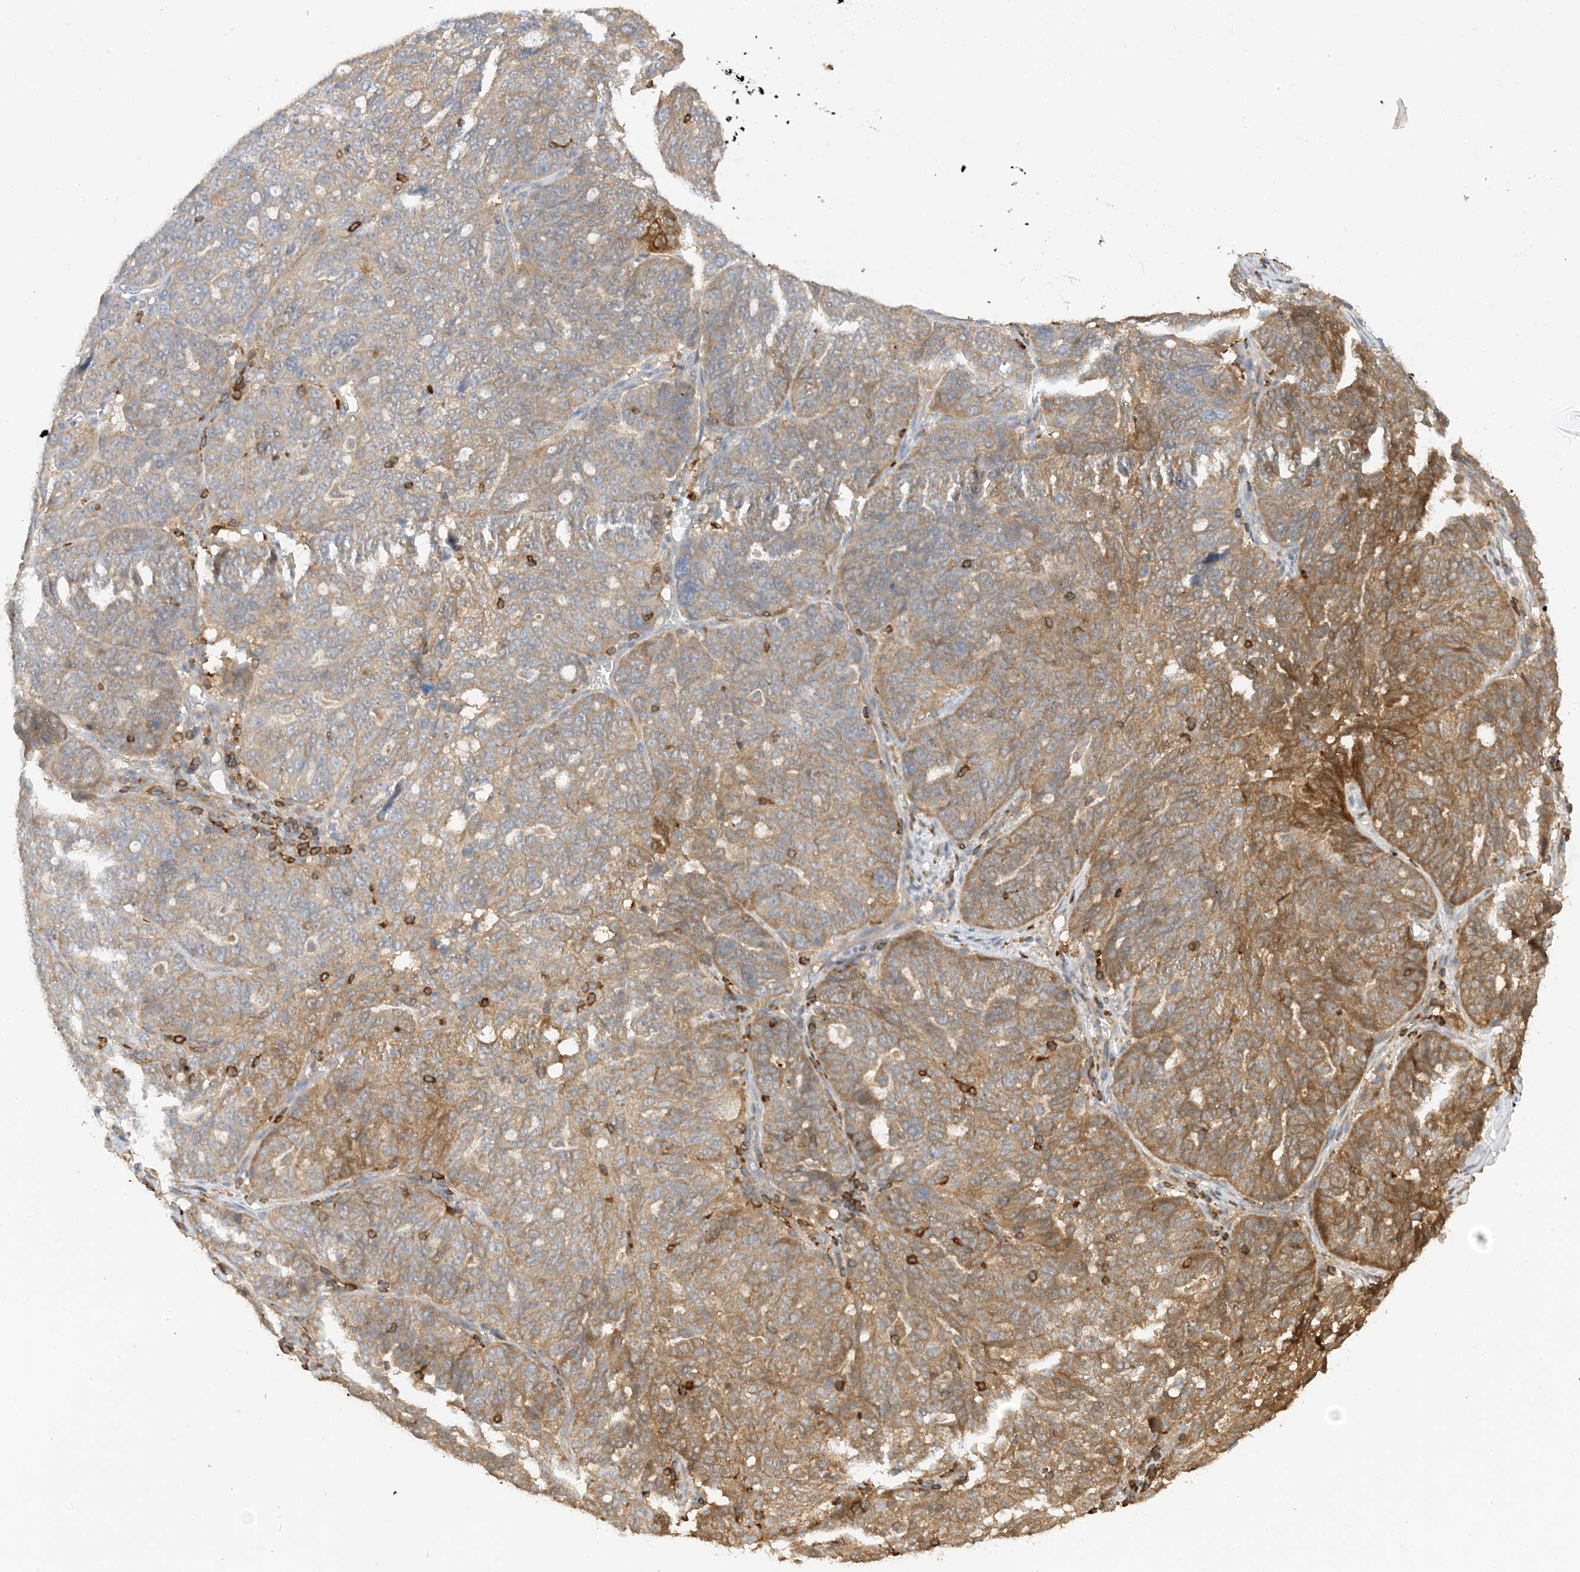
{"staining": {"intensity": "moderate", "quantity": ">75%", "location": "cytoplasmic/membranous"}, "tissue": "ovarian cancer", "cell_type": "Tumor cells", "image_type": "cancer", "snomed": [{"axis": "morphology", "description": "Cystadenocarcinoma, serous, NOS"}, {"axis": "topography", "description": "Ovary"}], "caption": "DAB immunohistochemical staining of ovarian serous cystadenocarcinoma demonstrates moderate cytoplasmic/membranous protein positivity in about >75% of tumor cells.", "gene": "PHACTR2", "patient": {"sex": "female", "age": 59}}